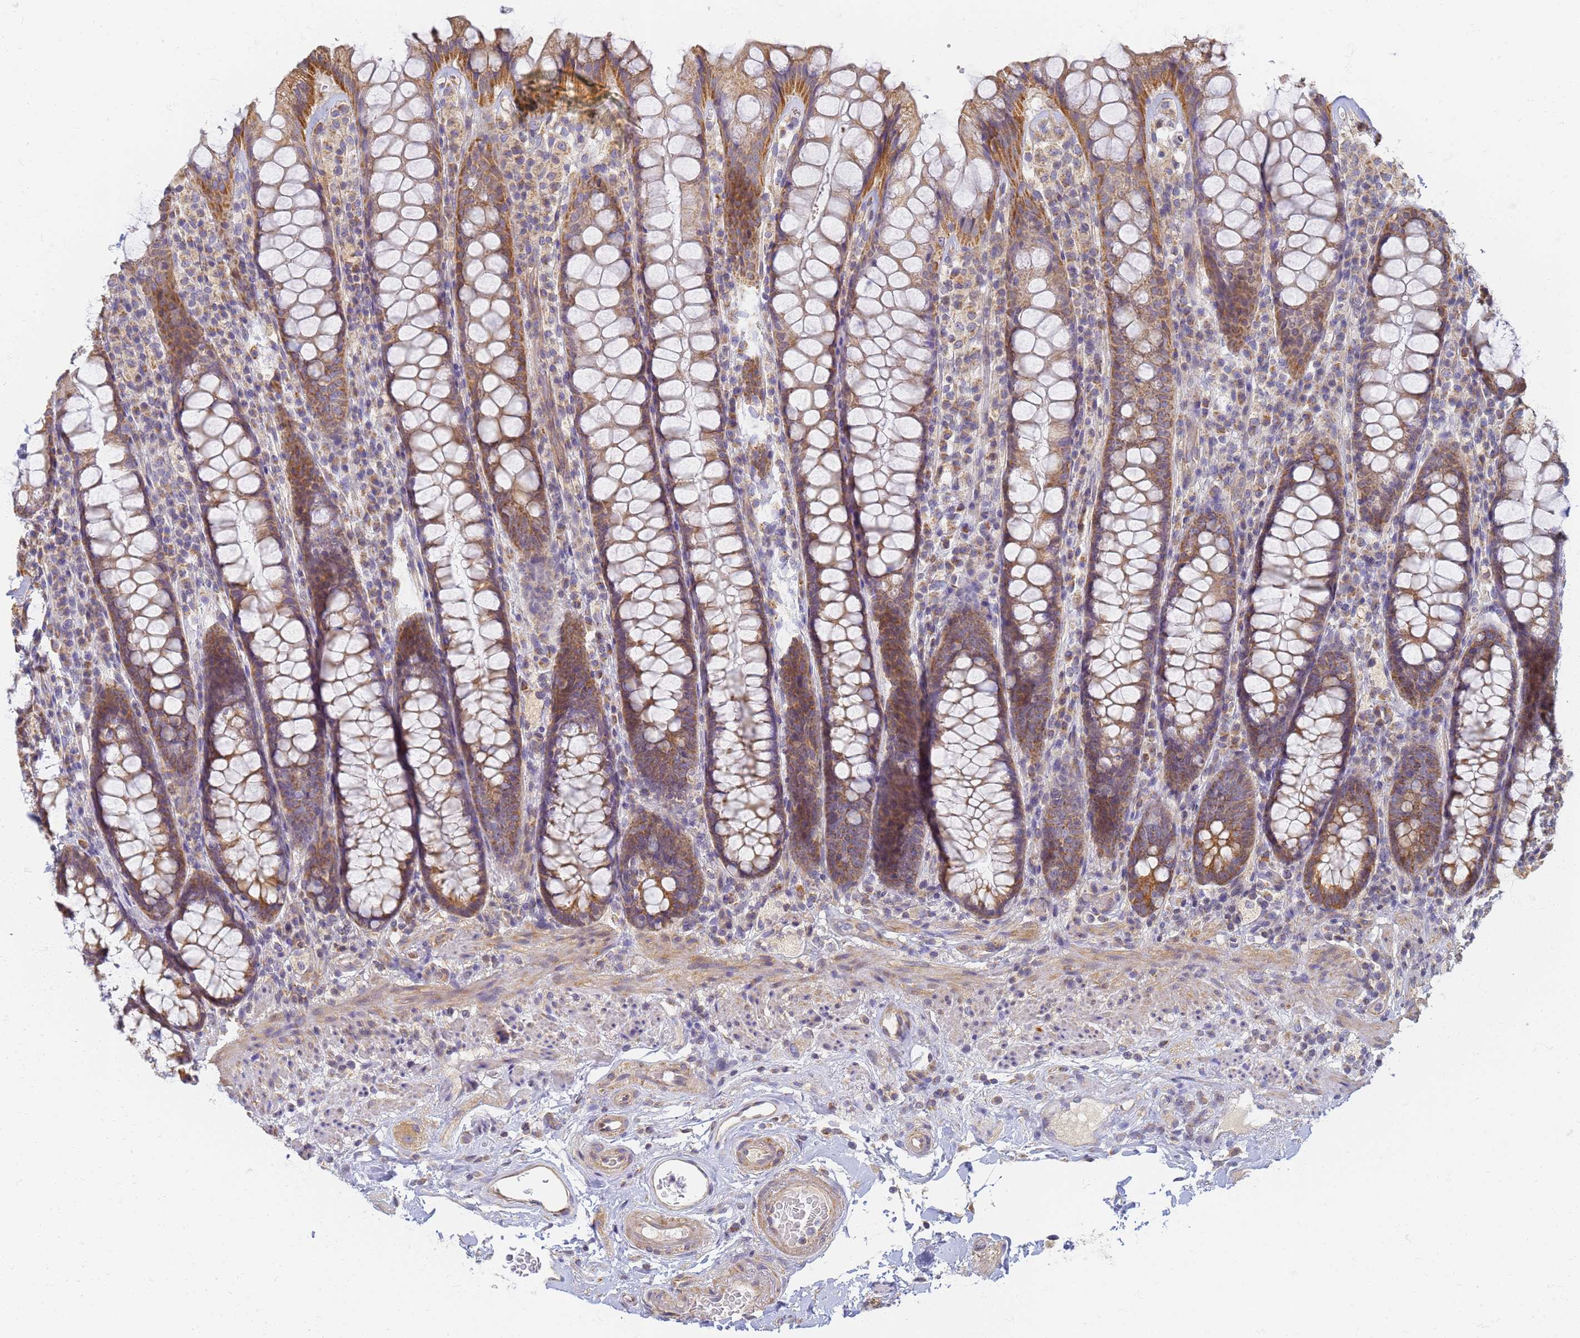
{"staining": {"intensity": "moderate", "quantity": ">75%", "location": "cytoplasmic/membranous"}, "tissue": "rectum", "cell_type": "Glandular cells", "image_type": "normal", "snomed": [{"axis": "morphology", "description": "Normal tissue, NOS"}, {"axis": "topography", "description": "Rectum"}], "caption": "Immunohistochemistry photomicrograph of benign human rectum stained for a protein (brown), which shows medium levels of moderate cytoplasmic/membranous staining in about >75% of glandular cells.", "gene": "UTP23", "patient": {"sex": "male", "age": 83}}